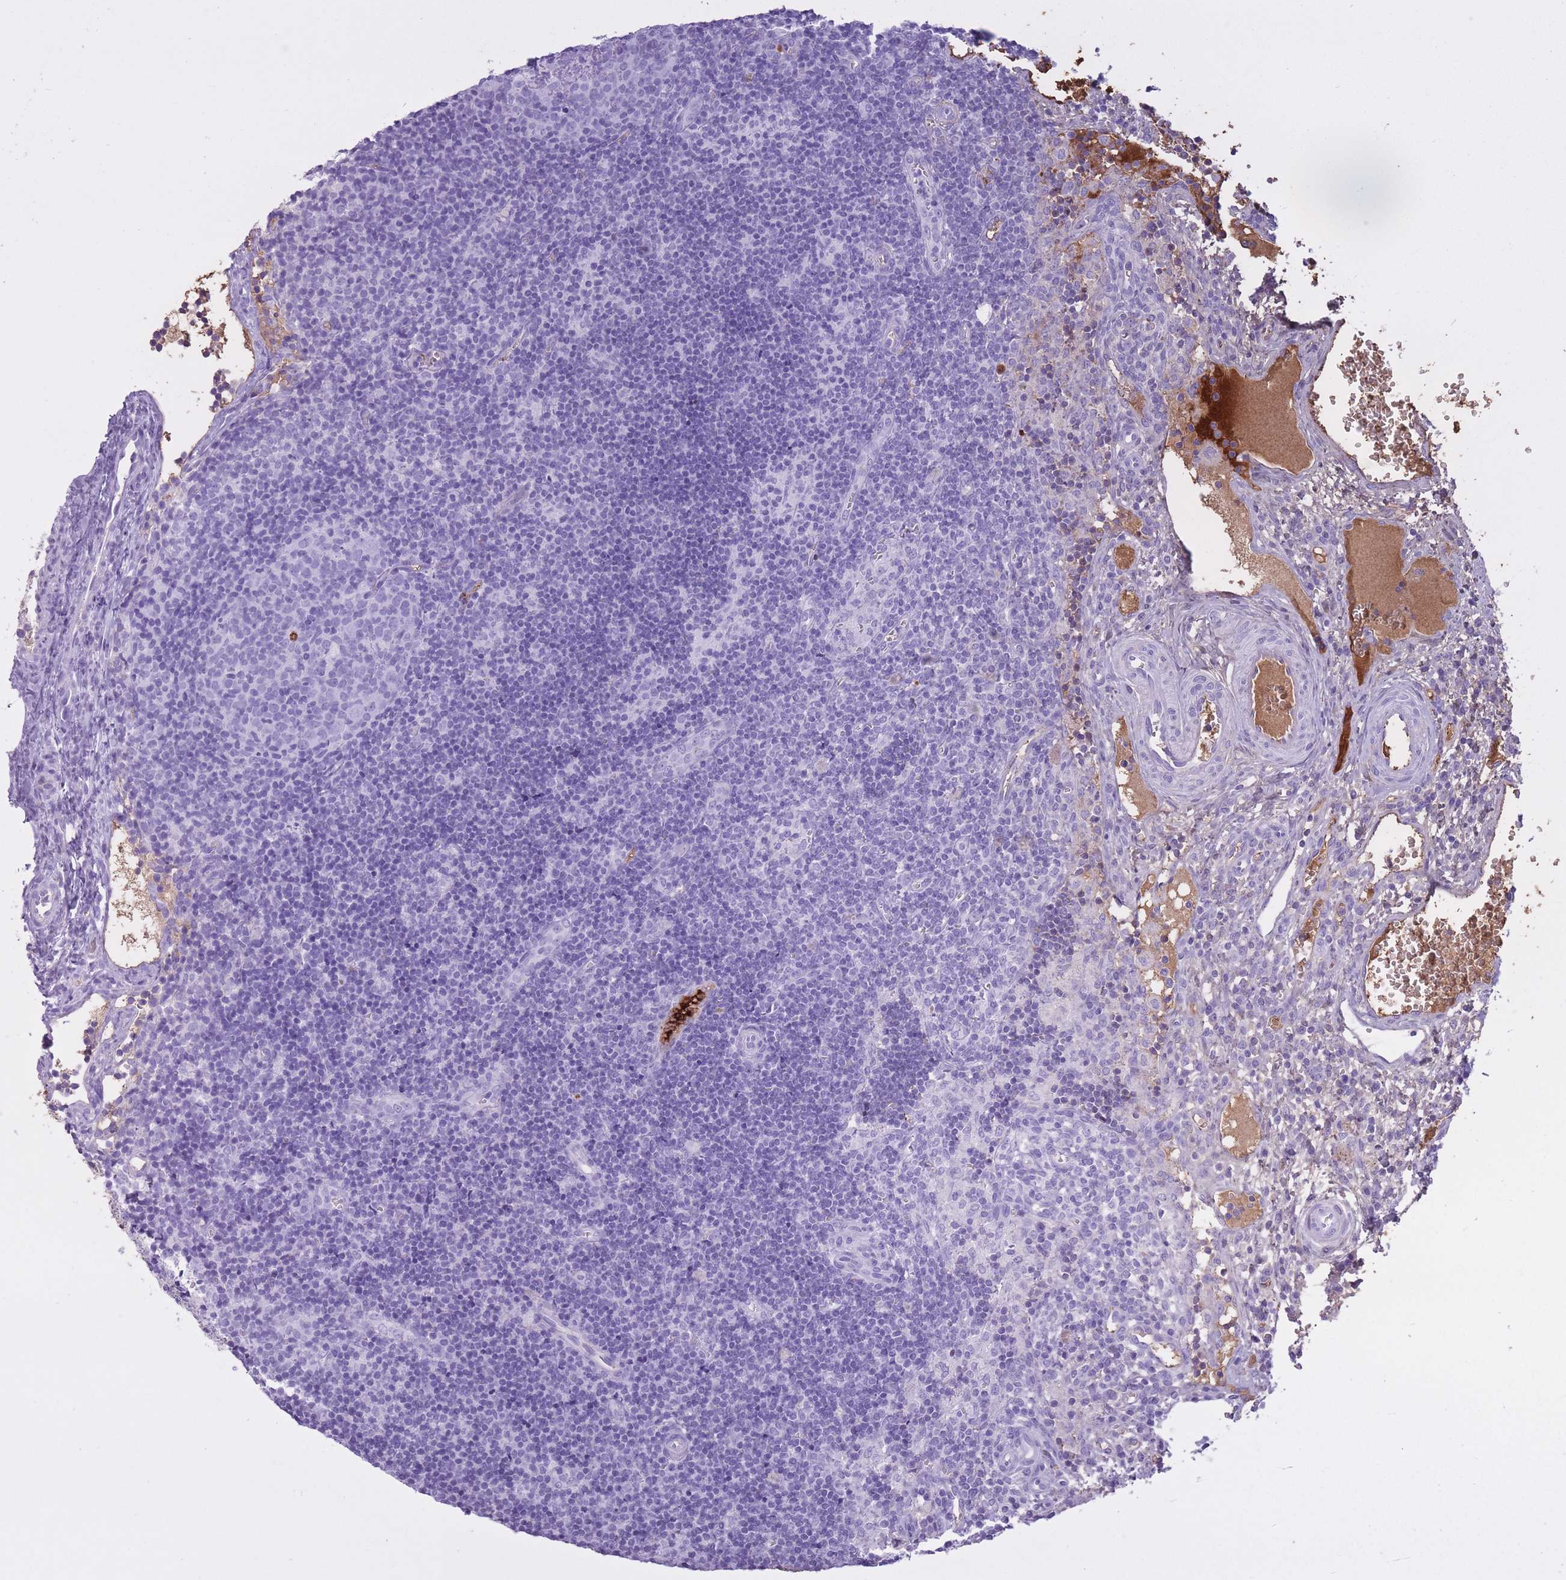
{"staining": {"intensity": "negative", "quantity": "none", "location": "none"}, "tissue": "lymph node", "cell_type": "Germinal center cells", "image_type": "normal", "snomed": [{"axis": "morphology", "description": "Normal tissue, NOS"}, {"axis": "topography", "description": "Lymph node"}], "caption": "Lymph node was stained to show a protein in brown. There is no significant positivity in germinal center cells. (DAB immunohistochemistry, high magnification).", "gene": "AP3S1", "patient": {"sex": "female", "age": 37}}